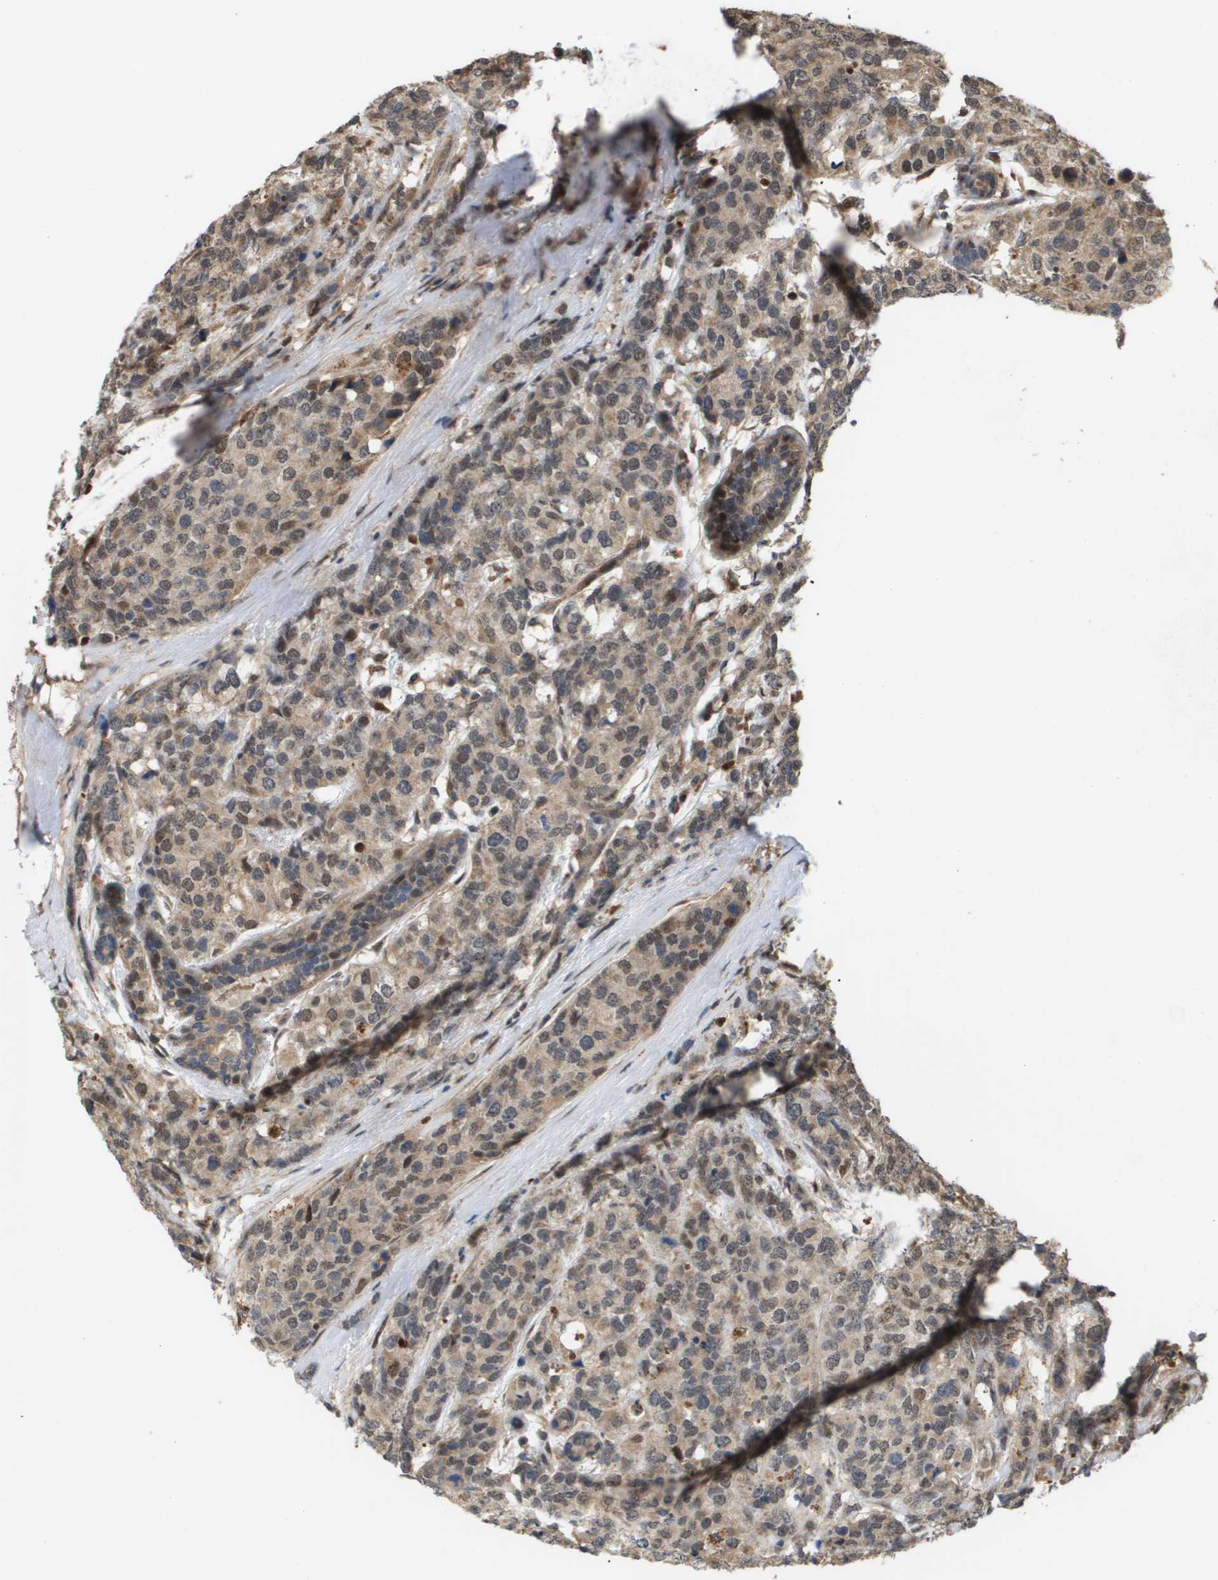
{"staining": {"intensity": "weak", "quantity": ">75%", "location": "cytoplasmic/membranous"}, "tissue": "breast cancer", "cell_type": "Tumor cells", "image_type": "cancer", "snomed": [{"axis": "morphology", "description": "Lobular carcinoma"}, {"axis": "topography", "description": "Breast"}], "caption": "Tumor cells exhibit low levels of weak cytoplasmic/membranous positivity in about >75% of cells in breast cancer (lobular carcinoma).", "gene": "PDGFB", "patient": {"sex": "female", "age": 59}}